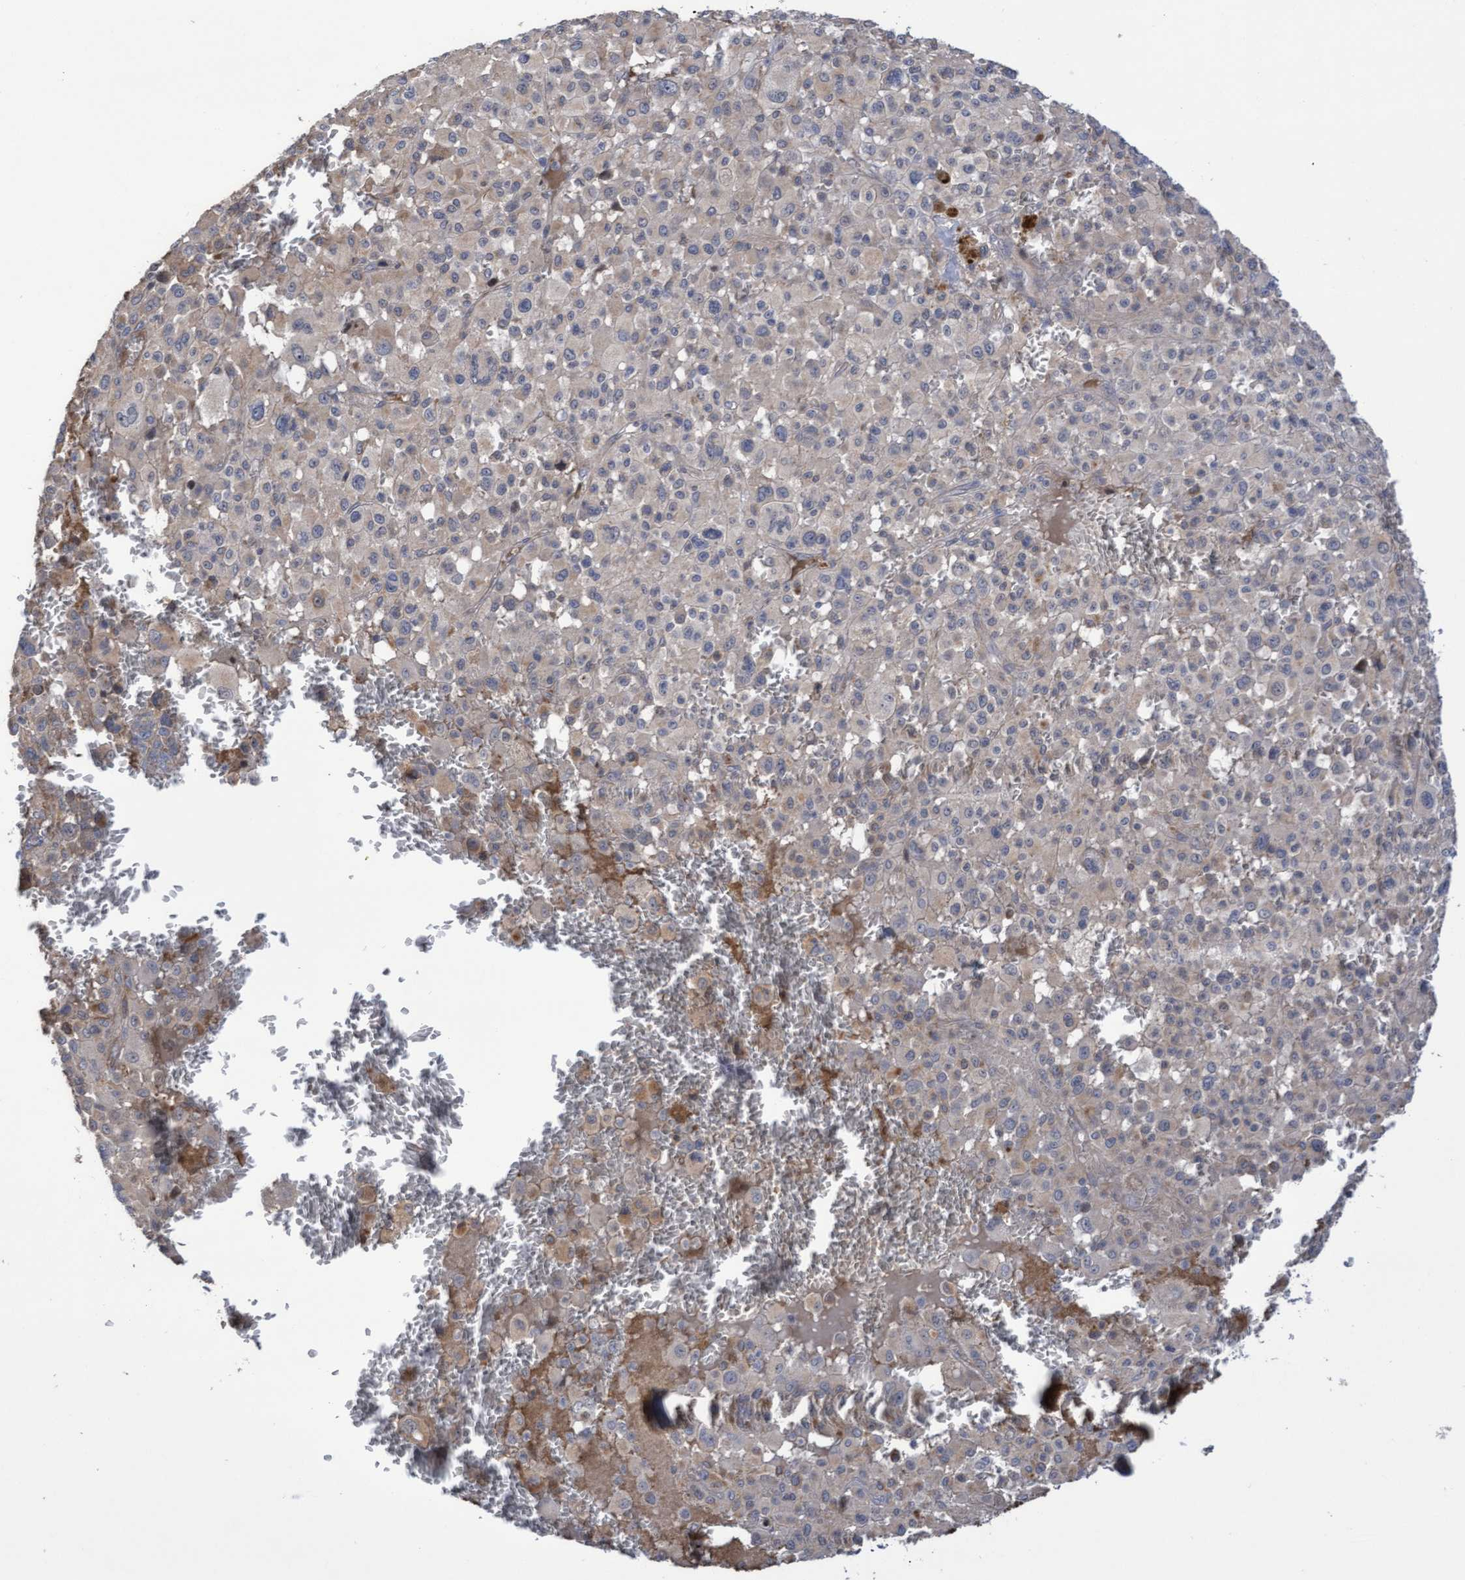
{"staining": {"intensity": "negative", "quantity": "none", "location": "none"}, "tissue": "melanoma", "cell_type": "Tumor cells", "image_type": "cancer", "snomed": [{"axis": "morphology", "description": "Malignant melanoma, Metastatic site"}, {"axis": "topography", "description": "Skin"}], "caption": "Immunohistochemistry image of human melanoma stained for a protein (brown), which exhibits no positivity in tumor cells. Brightfield microscopy of immunohistochemistry stained with DAB (brown) and hematoxylin (blue), captured at high magnification.", "gene": "COBL", "patient": {"sex": "female", "age": 74}}